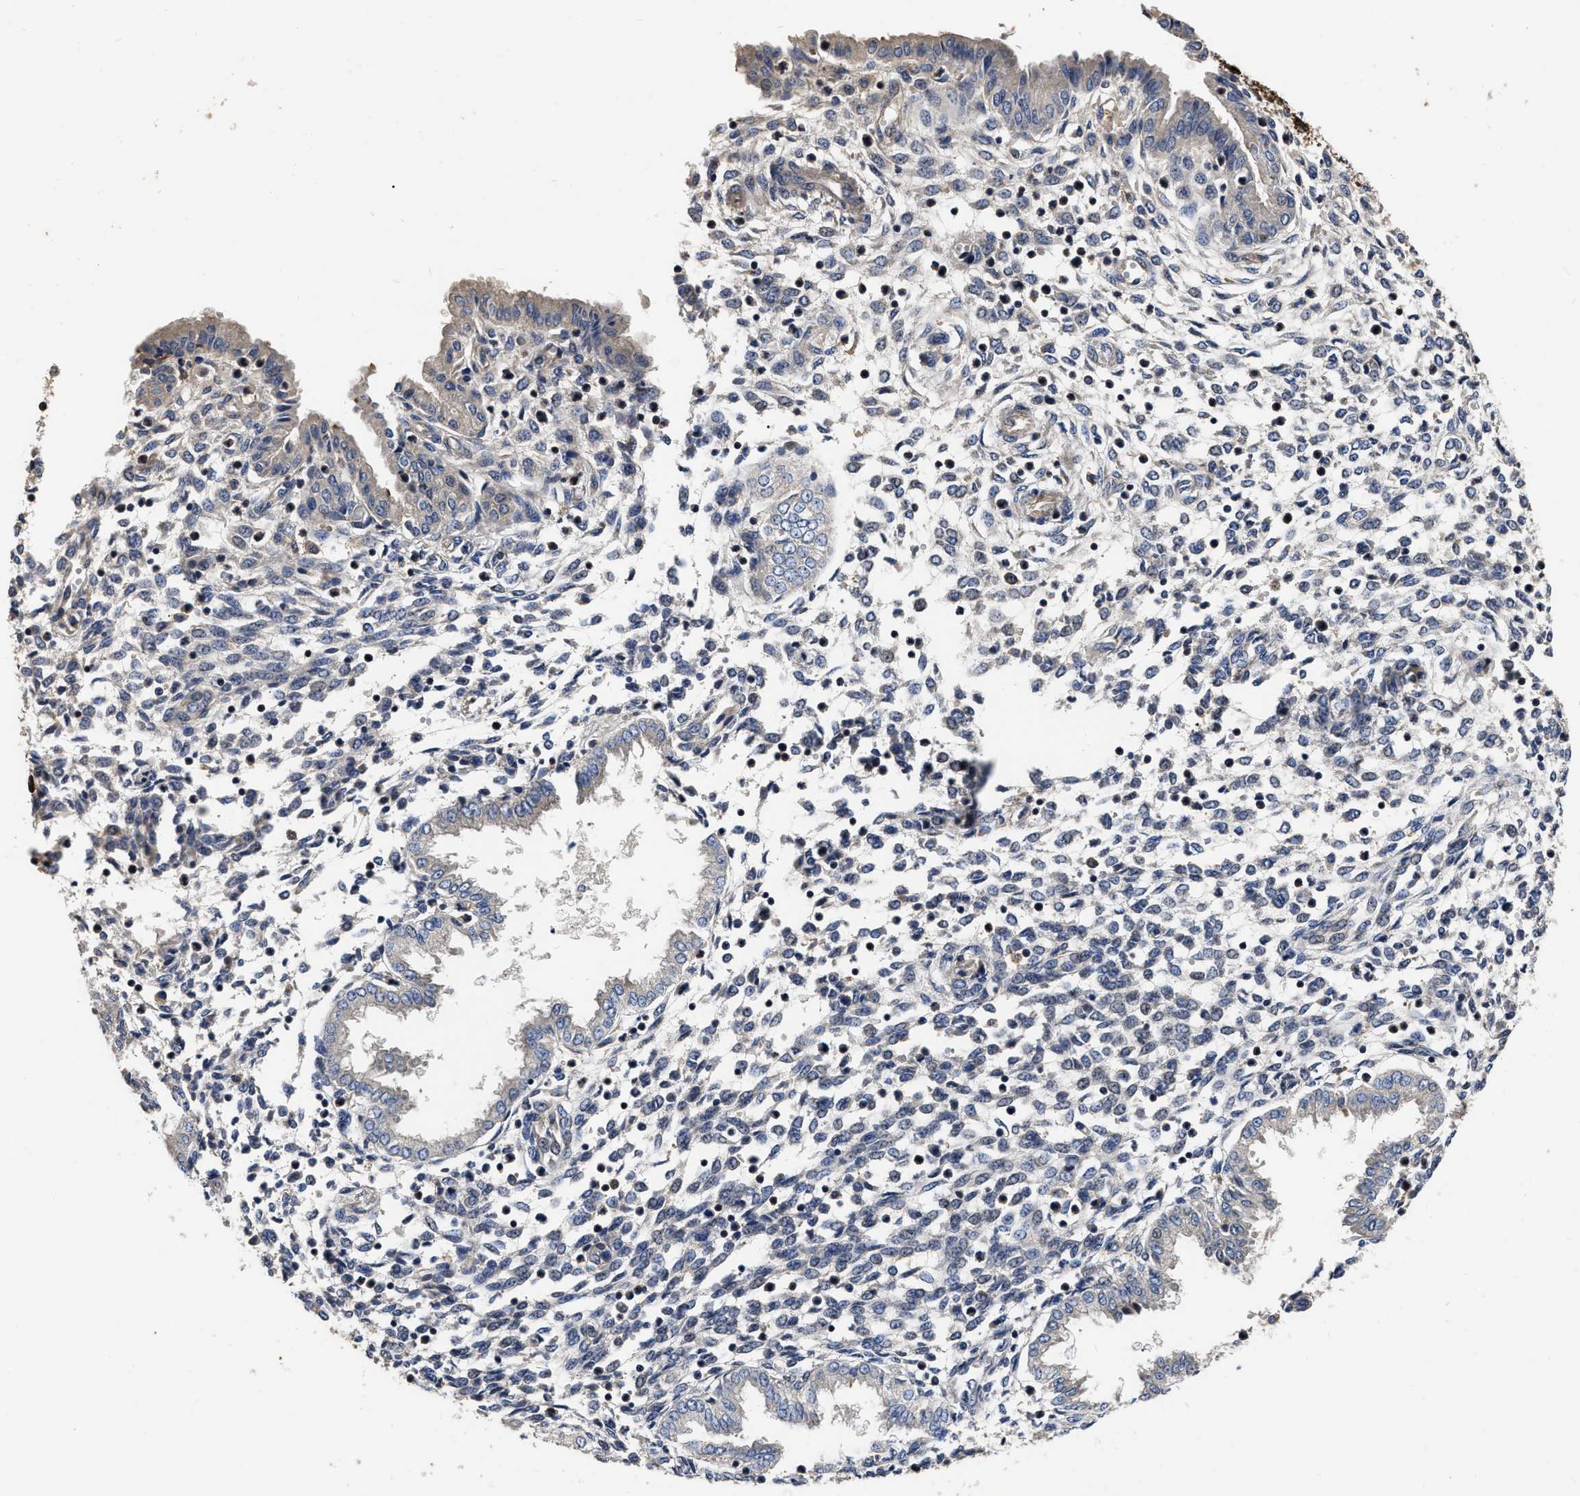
{"staining": {"intensity": "moderate", "quantity": "25%-75%", "location": "cytoplasmic/membranous"}, "tissue": "endometrium", "cell_type": "Cells in endometrial stroma", "image_type": "normal", "snomed": [{"axis": "morphology", "description": "Normal tissue, NOS"}, {"axis": "topography", "description": "Endometrium"}], "caption": "Cells in endometrial stroma display moderate cytoplasmic/membranous staining in about 25%-75% of cells in unremarkable endometrium.", "gene": "ABCG8", "patient": {"sex": "female", "age": 33}}